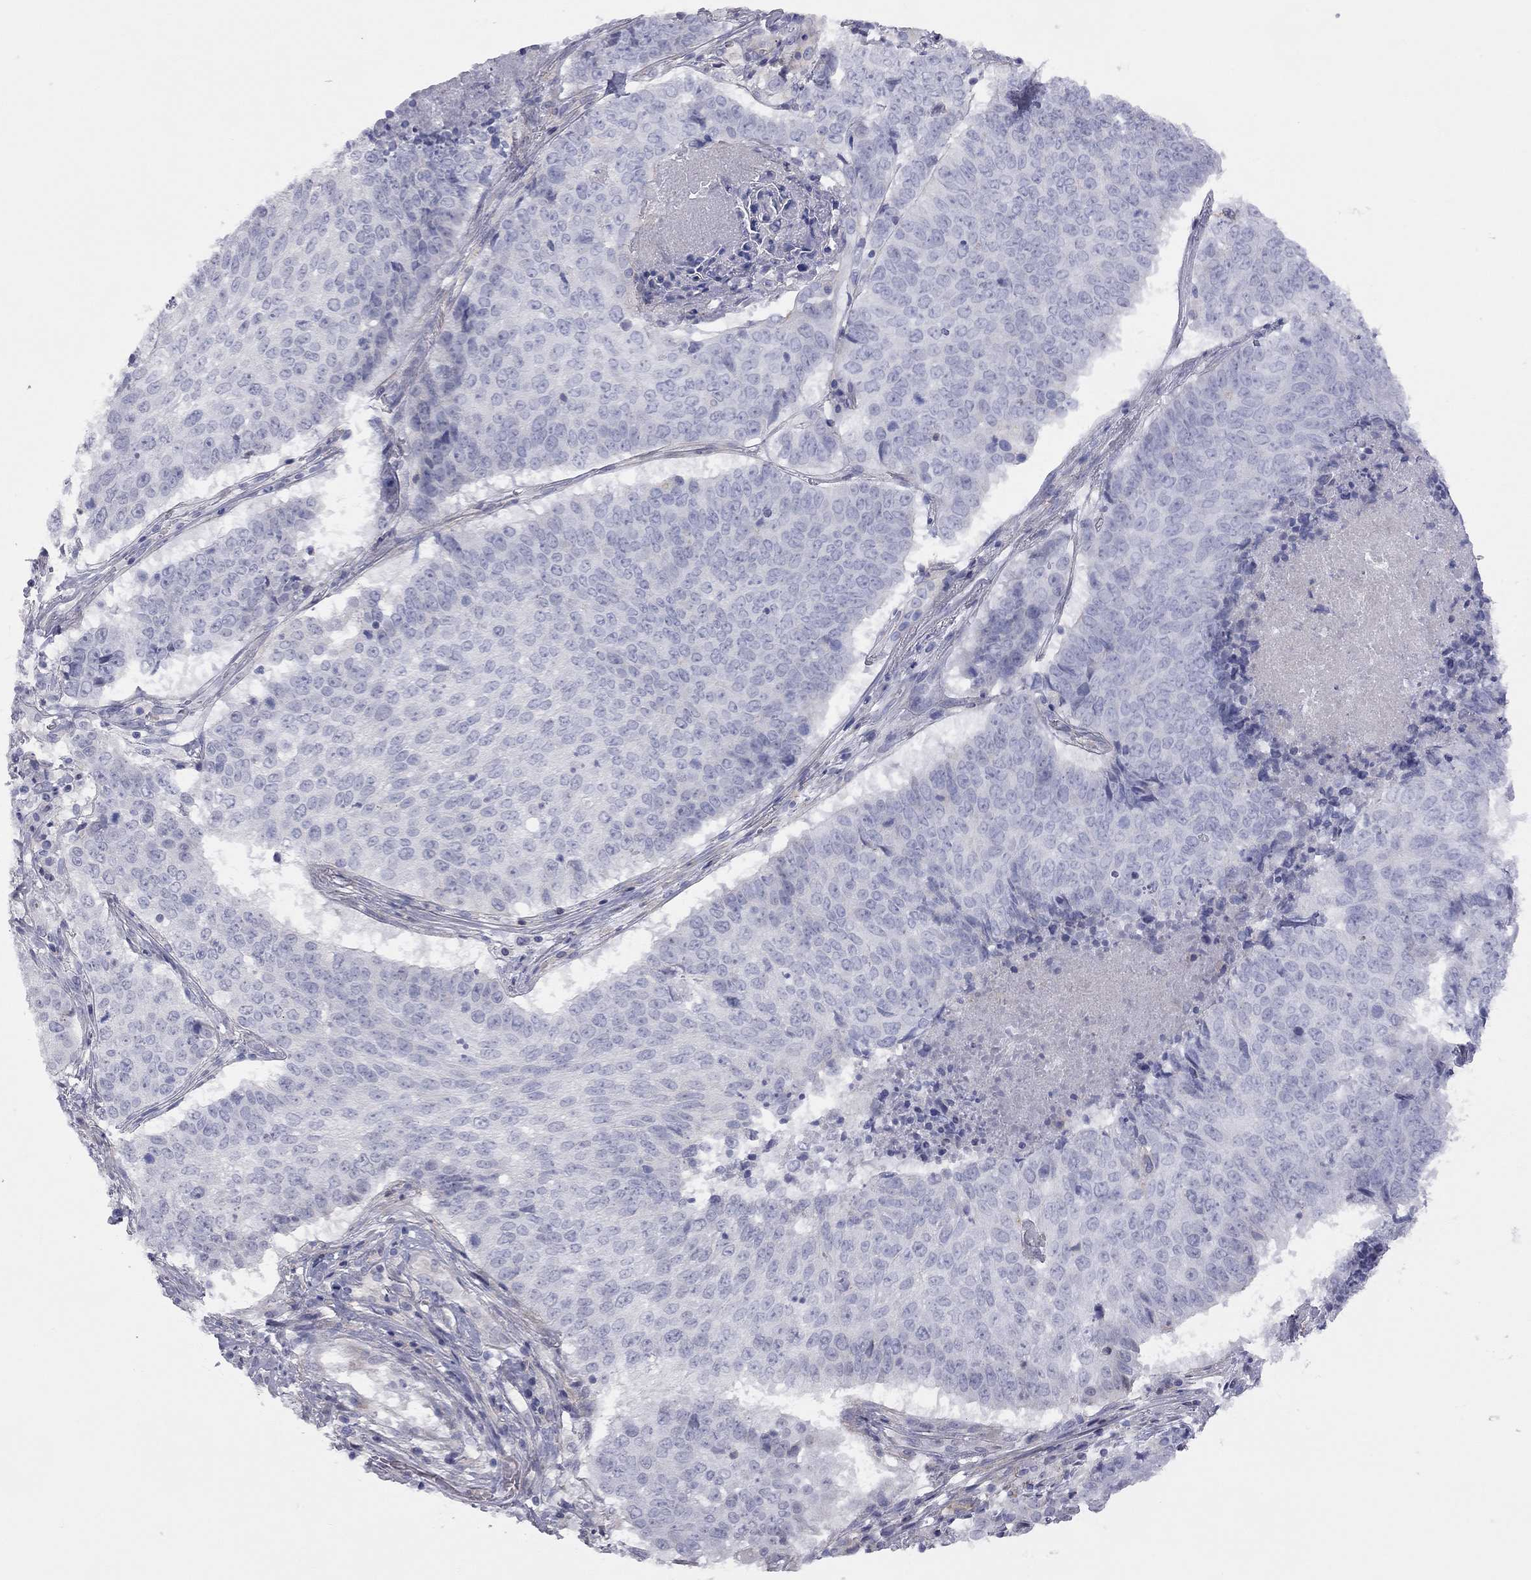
{"staining": {"intensity": "negative", "quantity": "none", "location": "none"}, "tissue": "lung cancer", "cell_type": "Tumor cells", "image_type": "cancer", "snomed": [{"axis": "morphology", "description": "Squamous cell carcinoma, NOS"}, {"axis": "topography", "description": "Lung"}], "caption": "Squamous cell carcinoma (lung) stained for a protein using immunohistochemistry exhibits no staining tumor cells.", "gene": "ADCYAP1", "patient": {"sex": "male", "age": 64}}